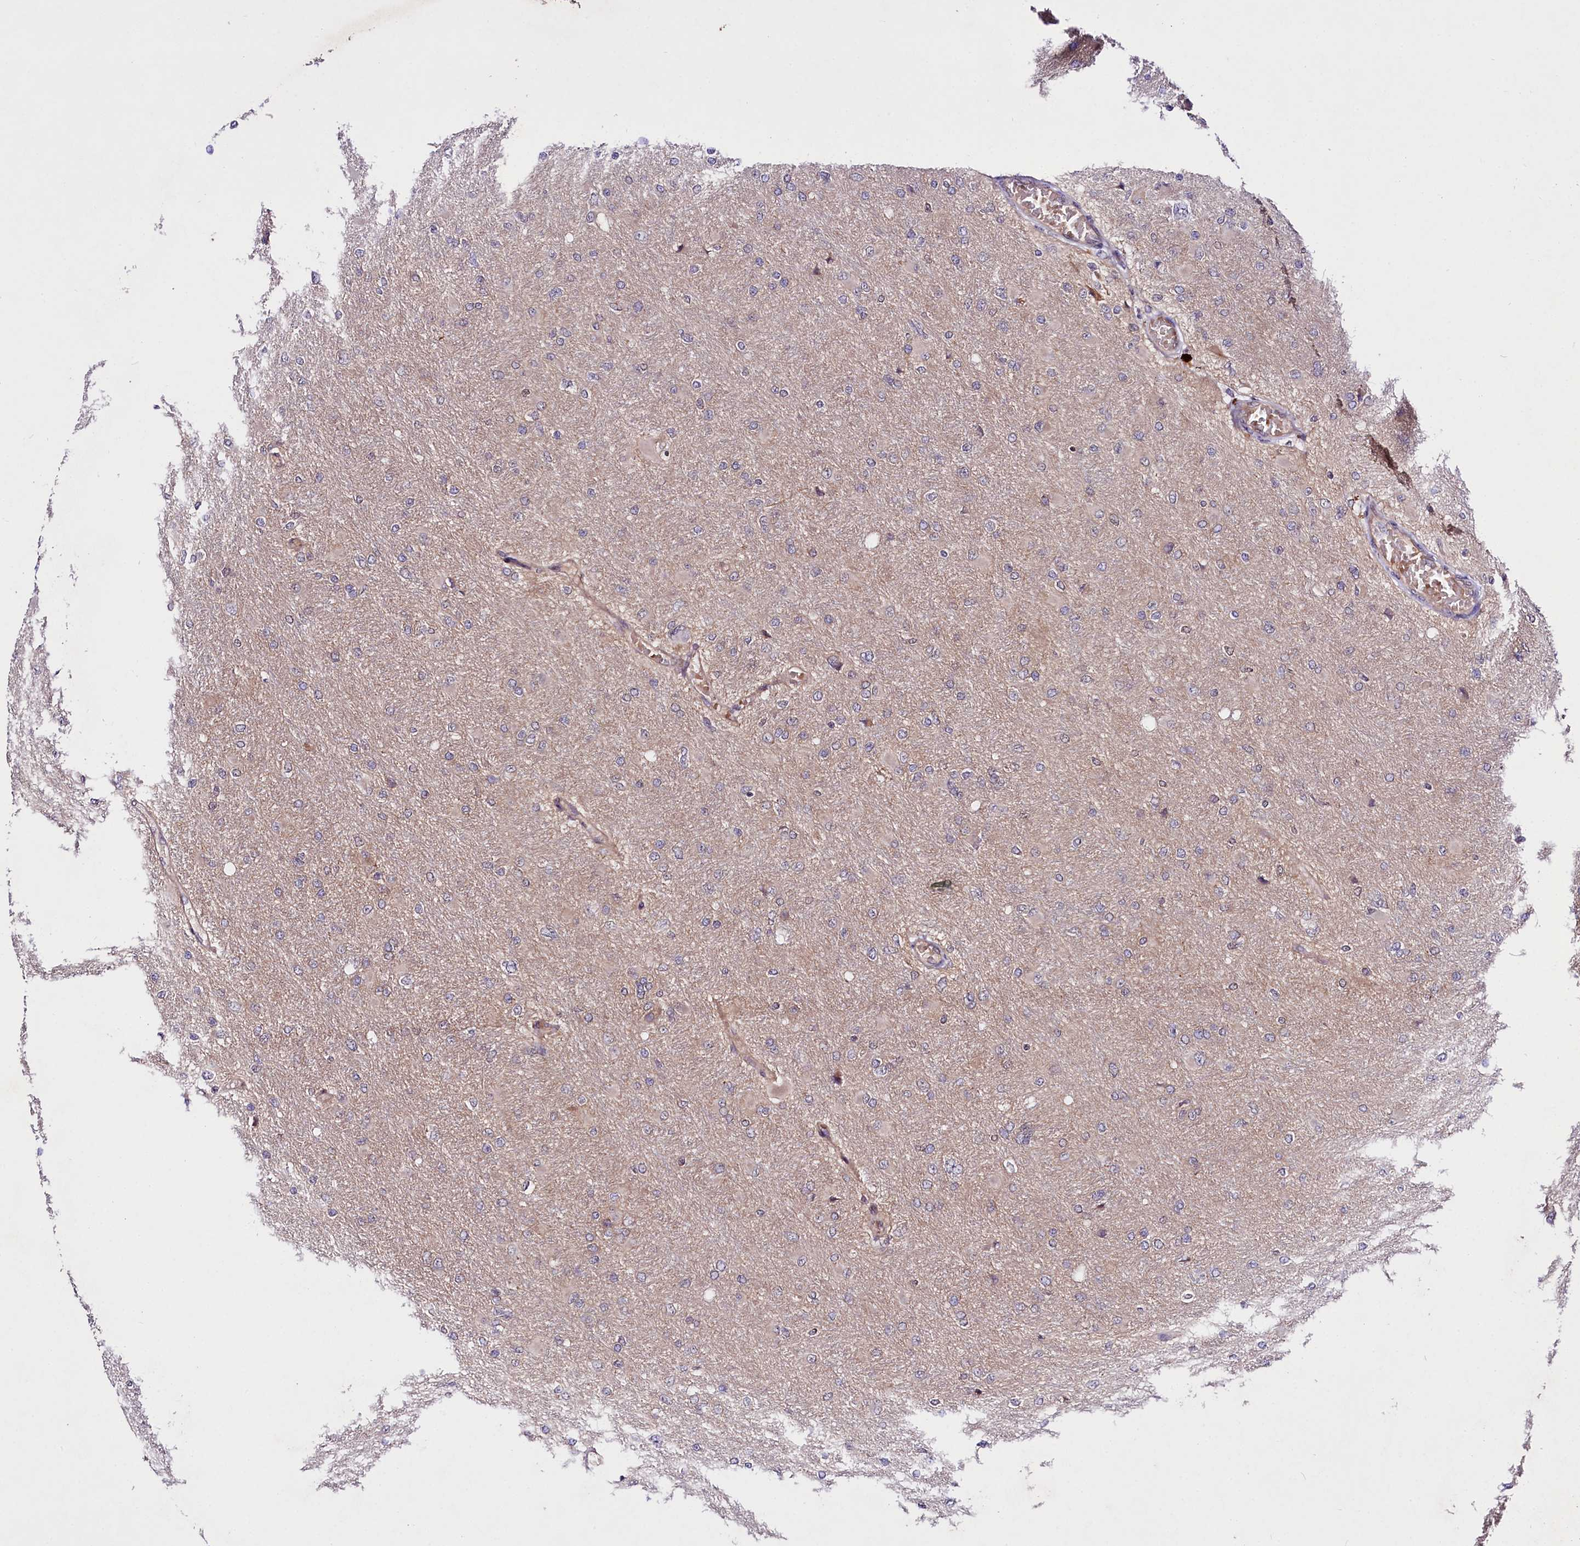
{"staining": {"intensity": "negative", "quantity": "none", "location": "none"}, "tissue": "glioma", "cell_type": "Tumor cells", "image_type": "cancer", "snomed": [{"axis": "morphology", "description": "Glioma, malignant, High grade"}, {"axis": "topography", "description": "Cerebral cortex"}], "caption": "A histopathology image of glioma stained for a protein reveals no brown staining in tumor cells.", "gene": "TAFAZZIN", "patient": {"sex": "female", "age": 36}}